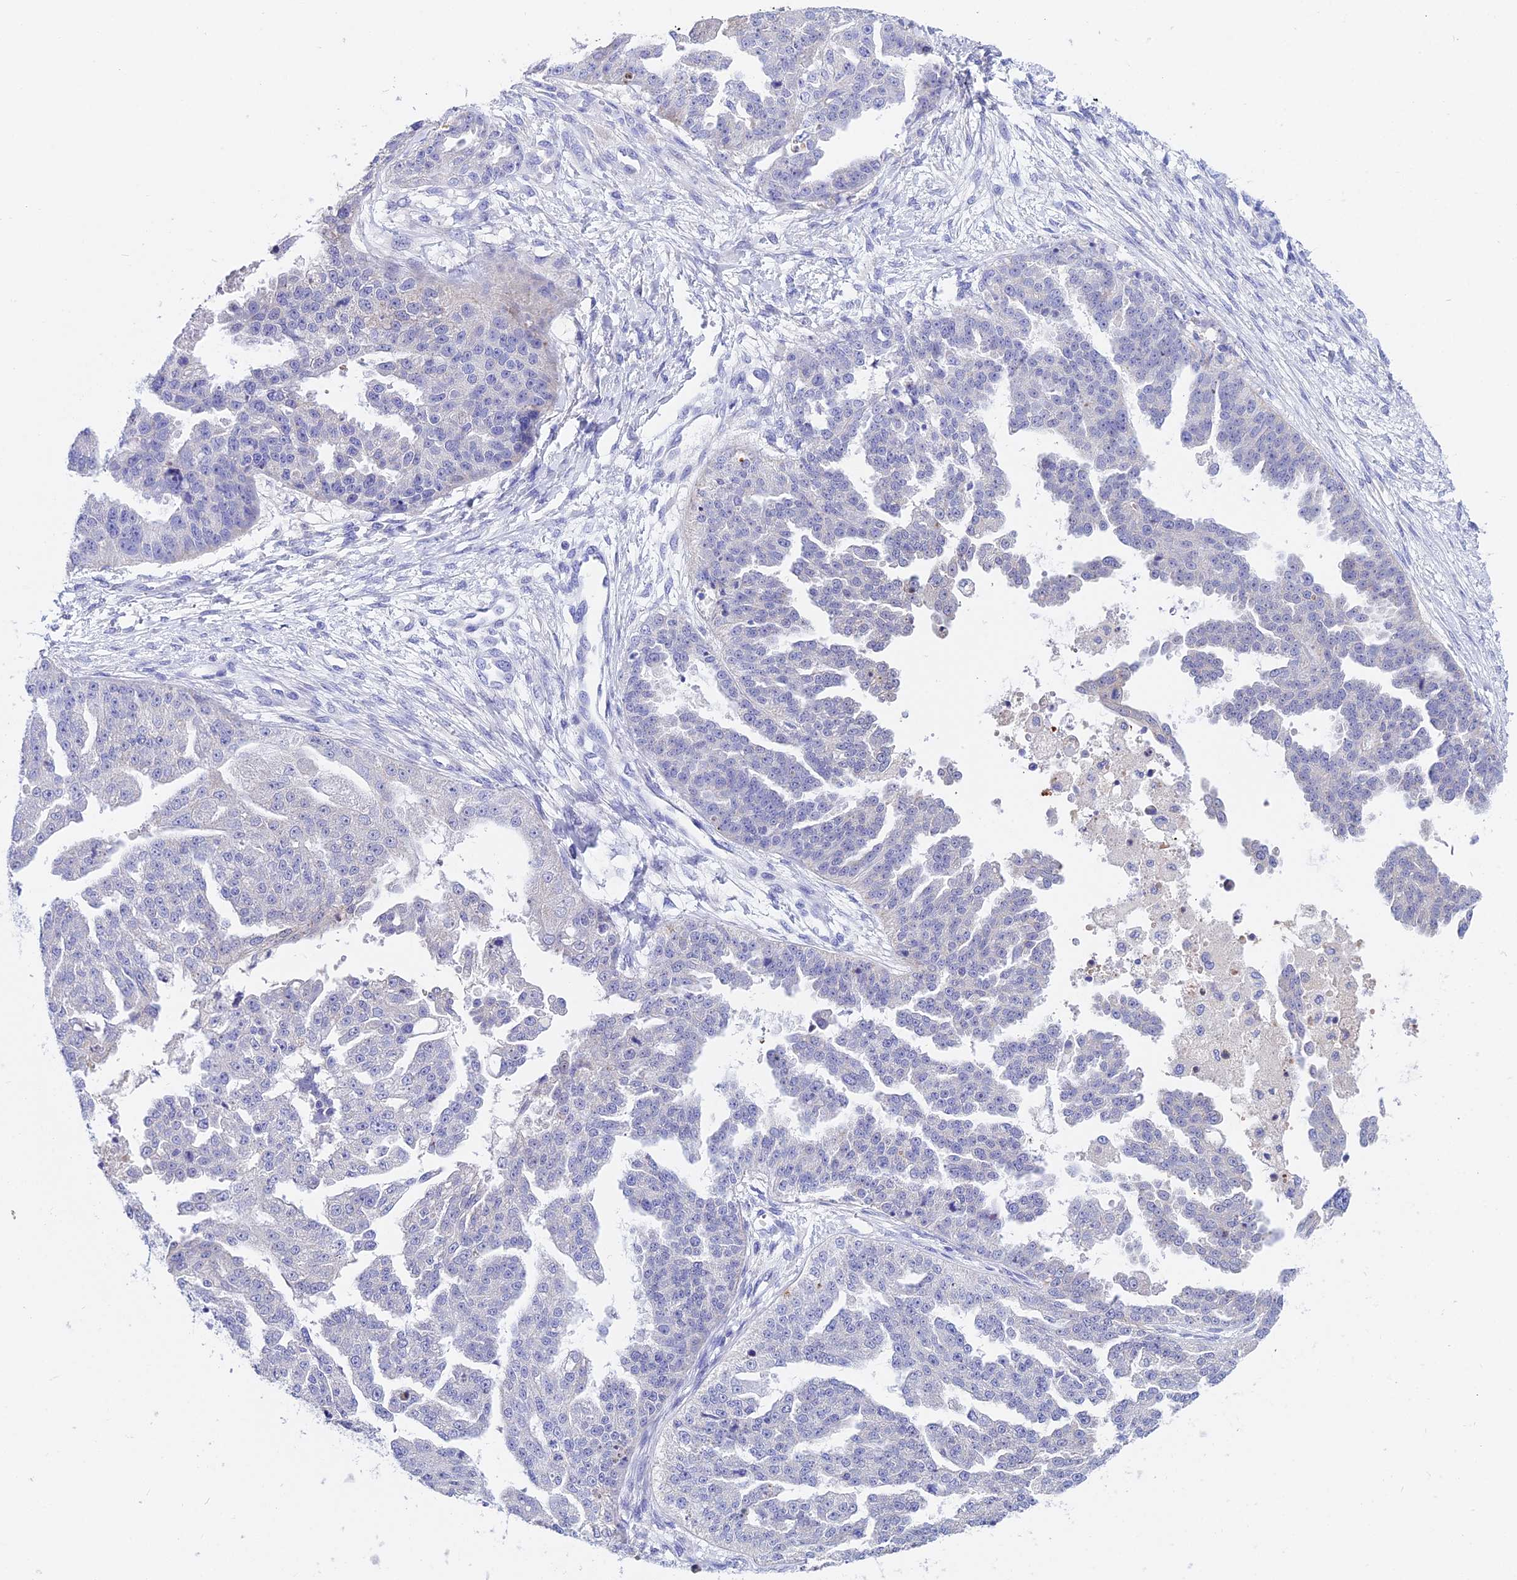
{"staining": {"intensity": "negative", "quantity": "none", "location": "none"}, "tissue": "ovarian cancer", "cell_type": "Tumor cells", "image_type": "cancer", "snomed": [{"axis": "morphology", "description": "Cystadenocarcinoma, serous, NOS"}, {"axis": "topography", "description": "Ovary"}], "caption": "This is a photomicrograph of immunohistochemistry staining of ovarian cancer, which shows no expression in tumor cells.", "gene": "CEP41", "patient": {"sex": "female", "age": 58}}